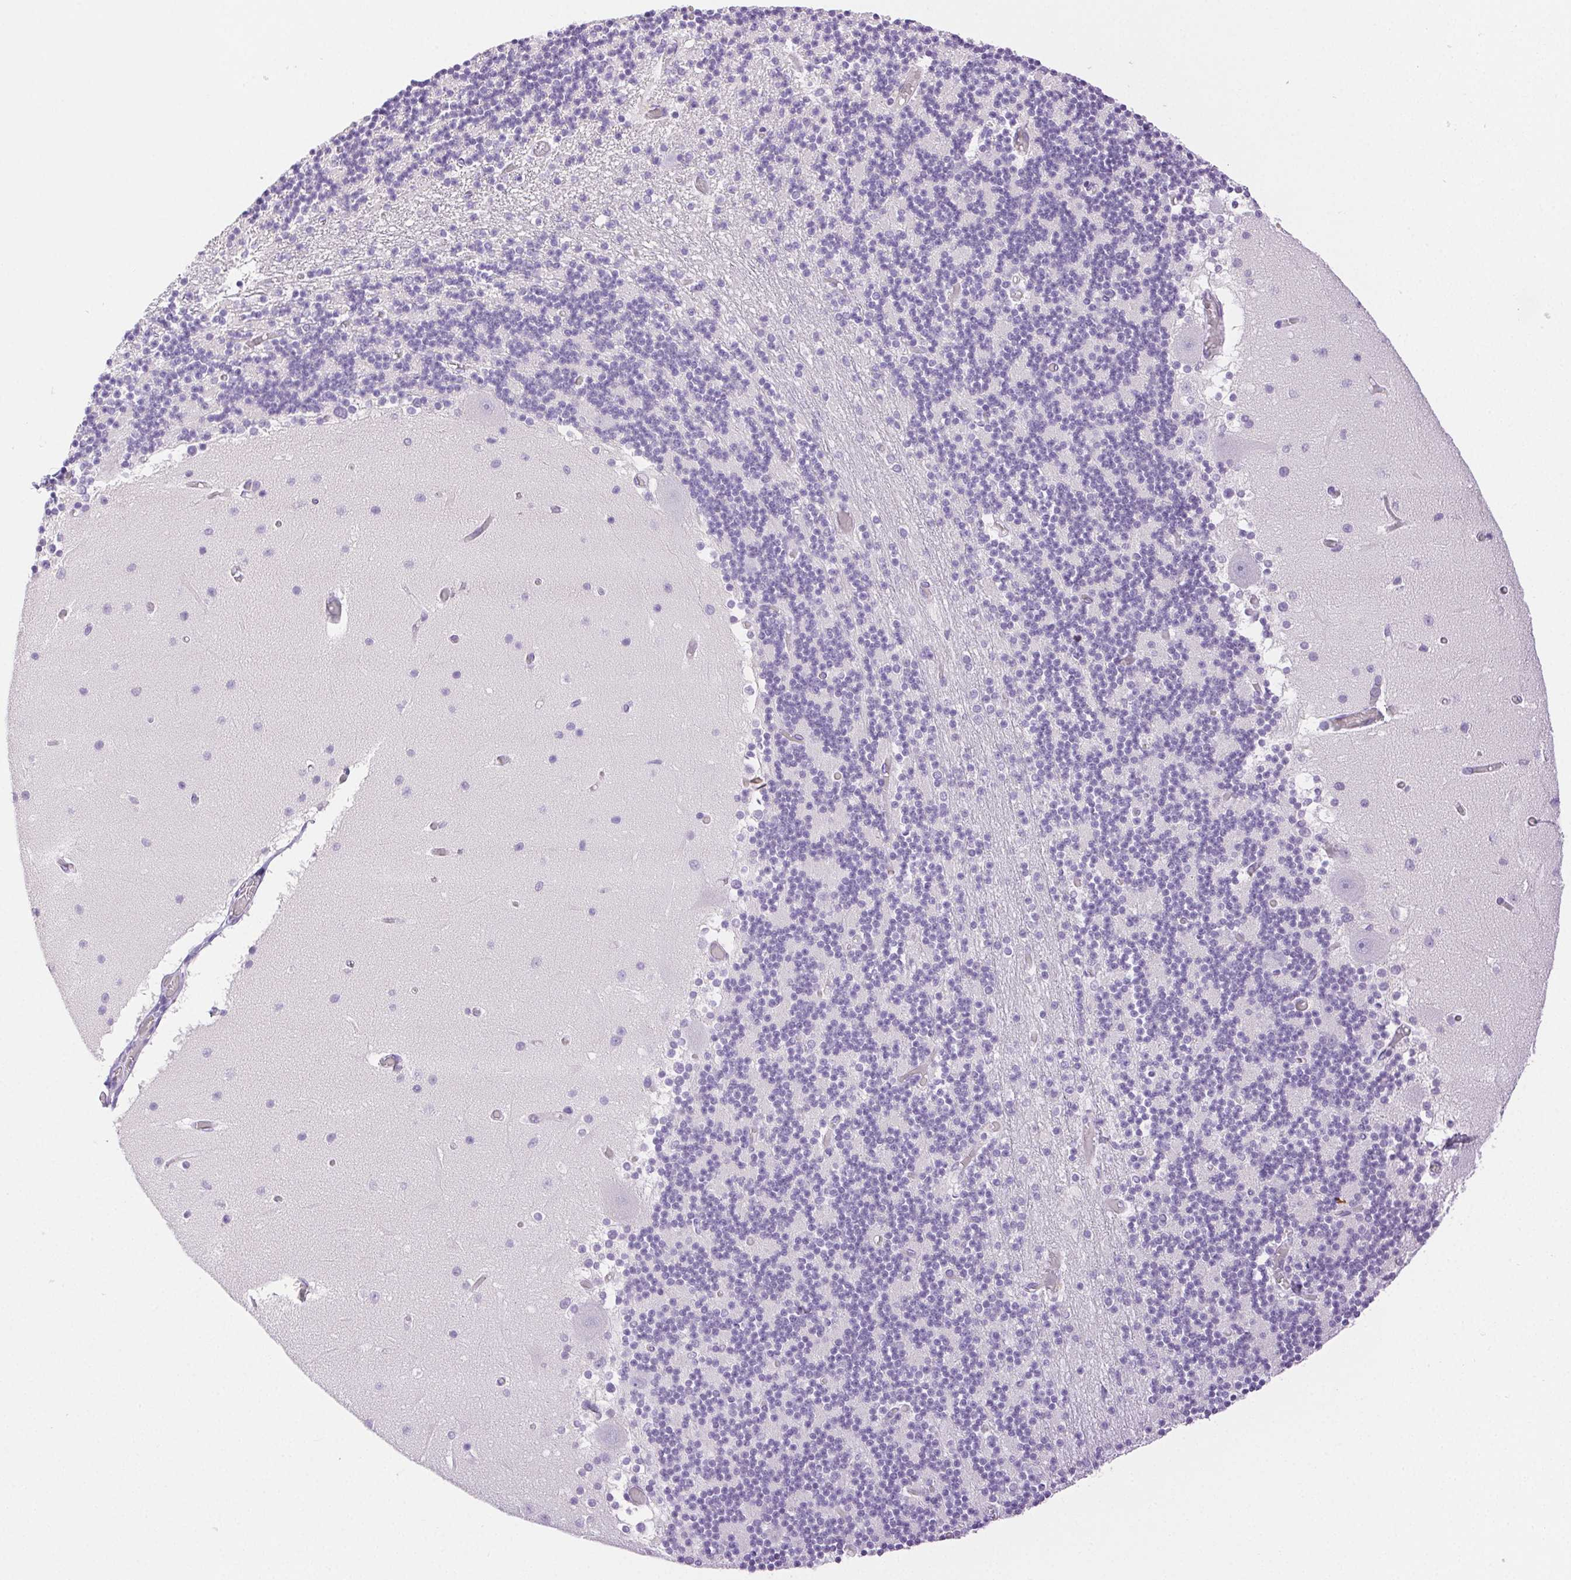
{"staining": {"intensity": "negative", "quantity": "none", "location": "none"}, "tissue": "cerebellum", "cell_type": "Cells in granular layer", "image_type": "normal", "snomed": [{"axis": "morphology", "description": "Normal tissue, NOS"}, {"axis": "topography", "description": "Cerebellum"}], "caption": "The immunohistochemistry image has no significant staining in cells in granular layer of cerebellum. (Stains: DAB (3,3'-diaminobenzidine) immunohistochemistry (IHC) with hematoxylin counter stain, Microscopy: brightfield microscopy at high magnification).", "gene": "SPACA4", "patient": {"sex": "female", "age": 28}}